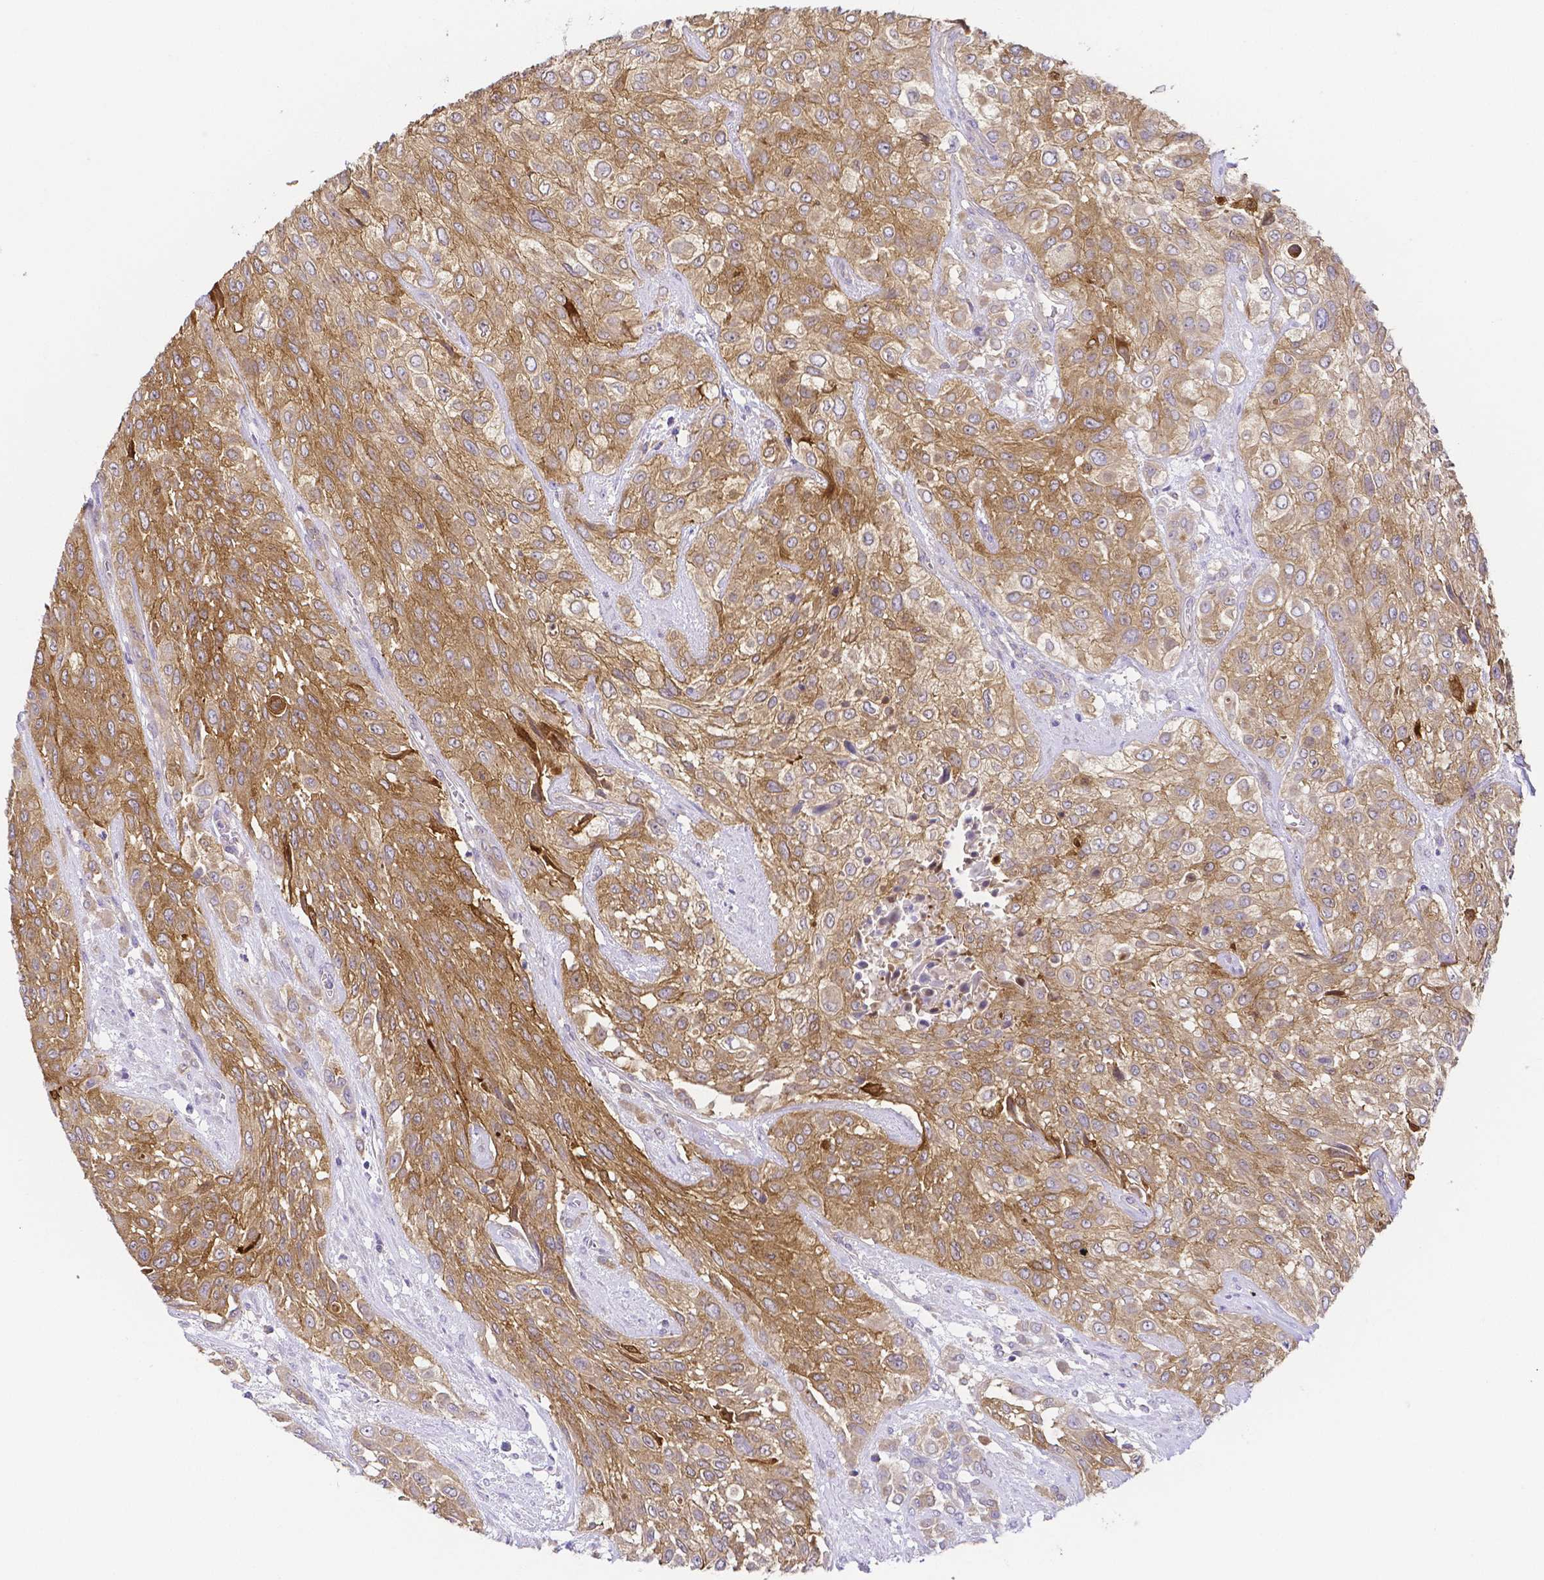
{"staining": {"intensity": "moderate", "quantity": ">75%", "location": "cytoplasmic/membranous"}, "tissue": "urothelial cancer", "cell_type": "Tumor cells", "image_type": "cancer", "snomed": [{"axis": "morphology", "description": "Urothelial carcinoma, High grade"}, {"axis": "topography", "description": "Urinary bladder"}], "caption": "Human urothelial carcinoma (high-grade) stained with a protein marker displays moderate staining in tumor cells.", "gene": "PKP3", "patient": {"sex": "male", "age": 57}}